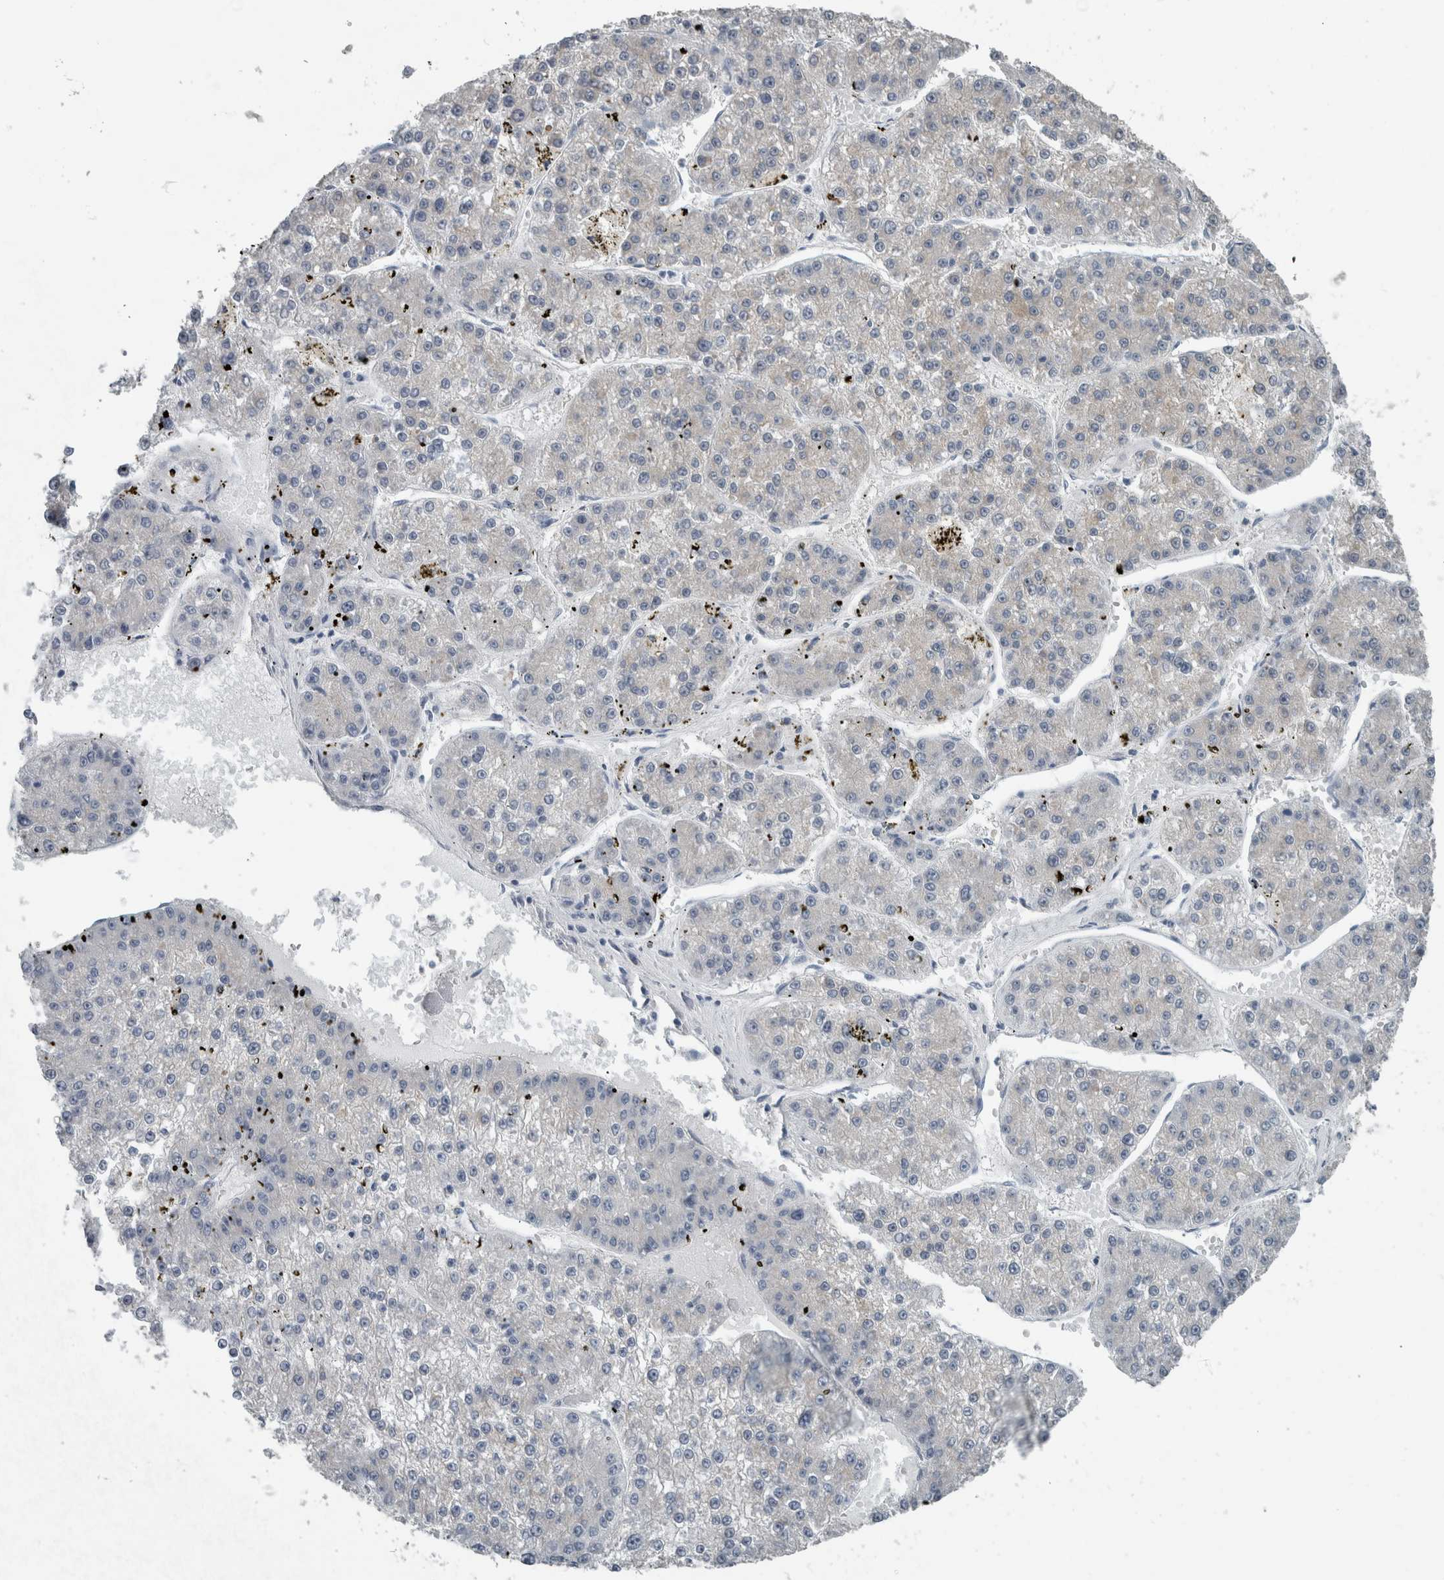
{"staining": {"intensity": "negative", "quantity": "none", "location": "none"}, "tissue": "liver cancer", "cell_type": "Tumor cells", "image_type": "cancer", "snomed": [{"axis": "morphology", "description": "Carcinoma, Hepatocellular, NOS"}, {"axis": "topography", "description": "Liver"}], "caption": "A high-resolution histopathology image shows immunohistochemistry staining of liver cancer (hepatocellular carcinoma), which demonstrates no significant staining in tumor cells.", "gene": "ACSF2", "patient": {"sex": "female", "age": 73}}